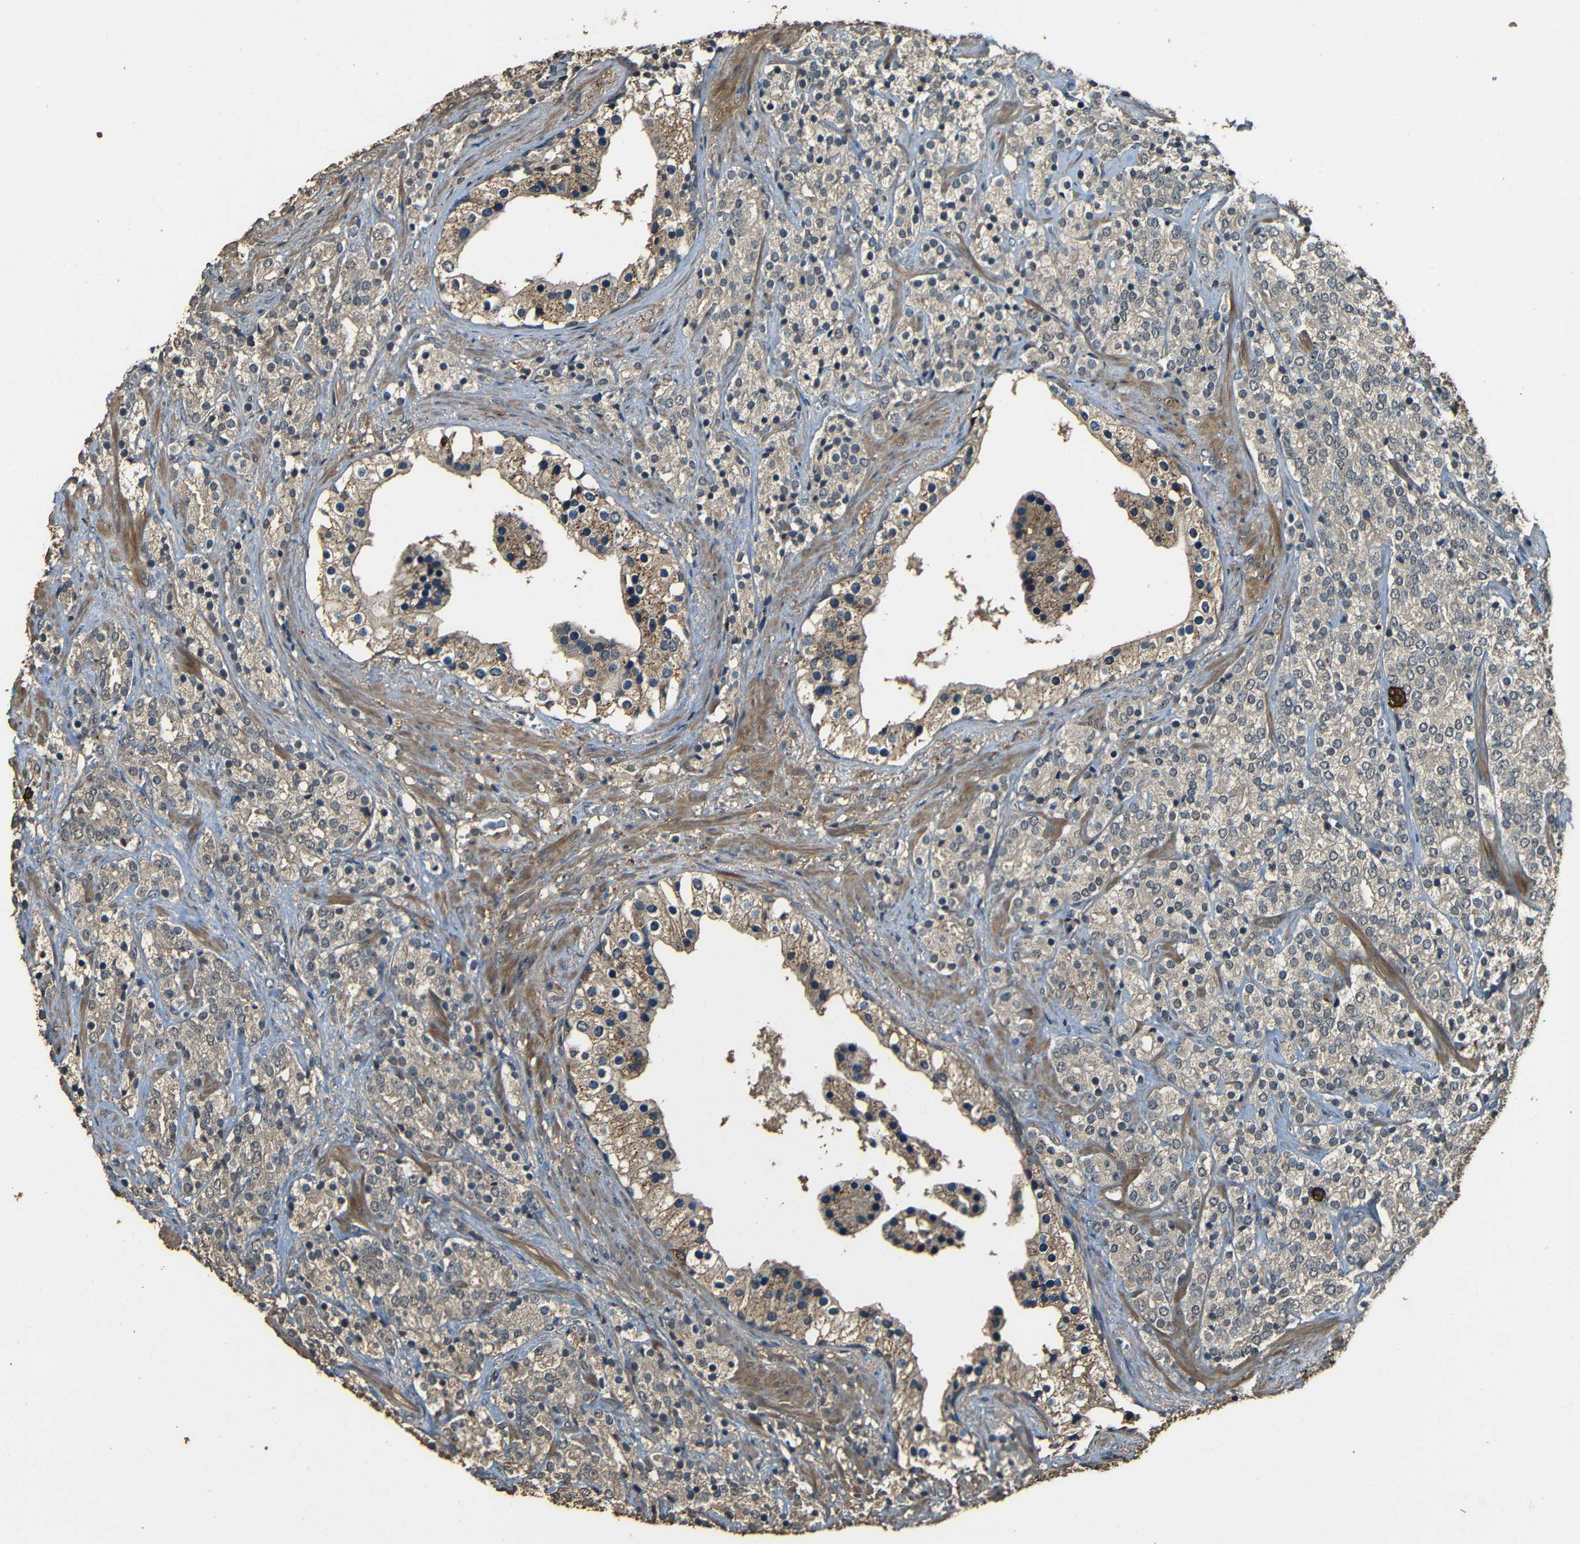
{"staining": {"intensity": "weak", "quantity": ">75%", "location": "cytoplasmic/membranous"}, "tissue": "prostate cancer", "cell_type": "Tumor cells", "image_type": "cancer", "snomed": [{"axis": "morphology", "description": "Adenocarcinoma, High grade"}, {"axis": "topography", "description": "Prostate"}], "caption": "Immunohistochemistry (IHC) photomicrograph of prostate cancer (high-grade adenocarcinoma) stained for a protein (brown), which displays low levels of weak cytoplasmic/membranous positivity in approximately >75% of tumor cells.", "gene": "PDE5A", "patient": {"sex": "male", "age": 71}}